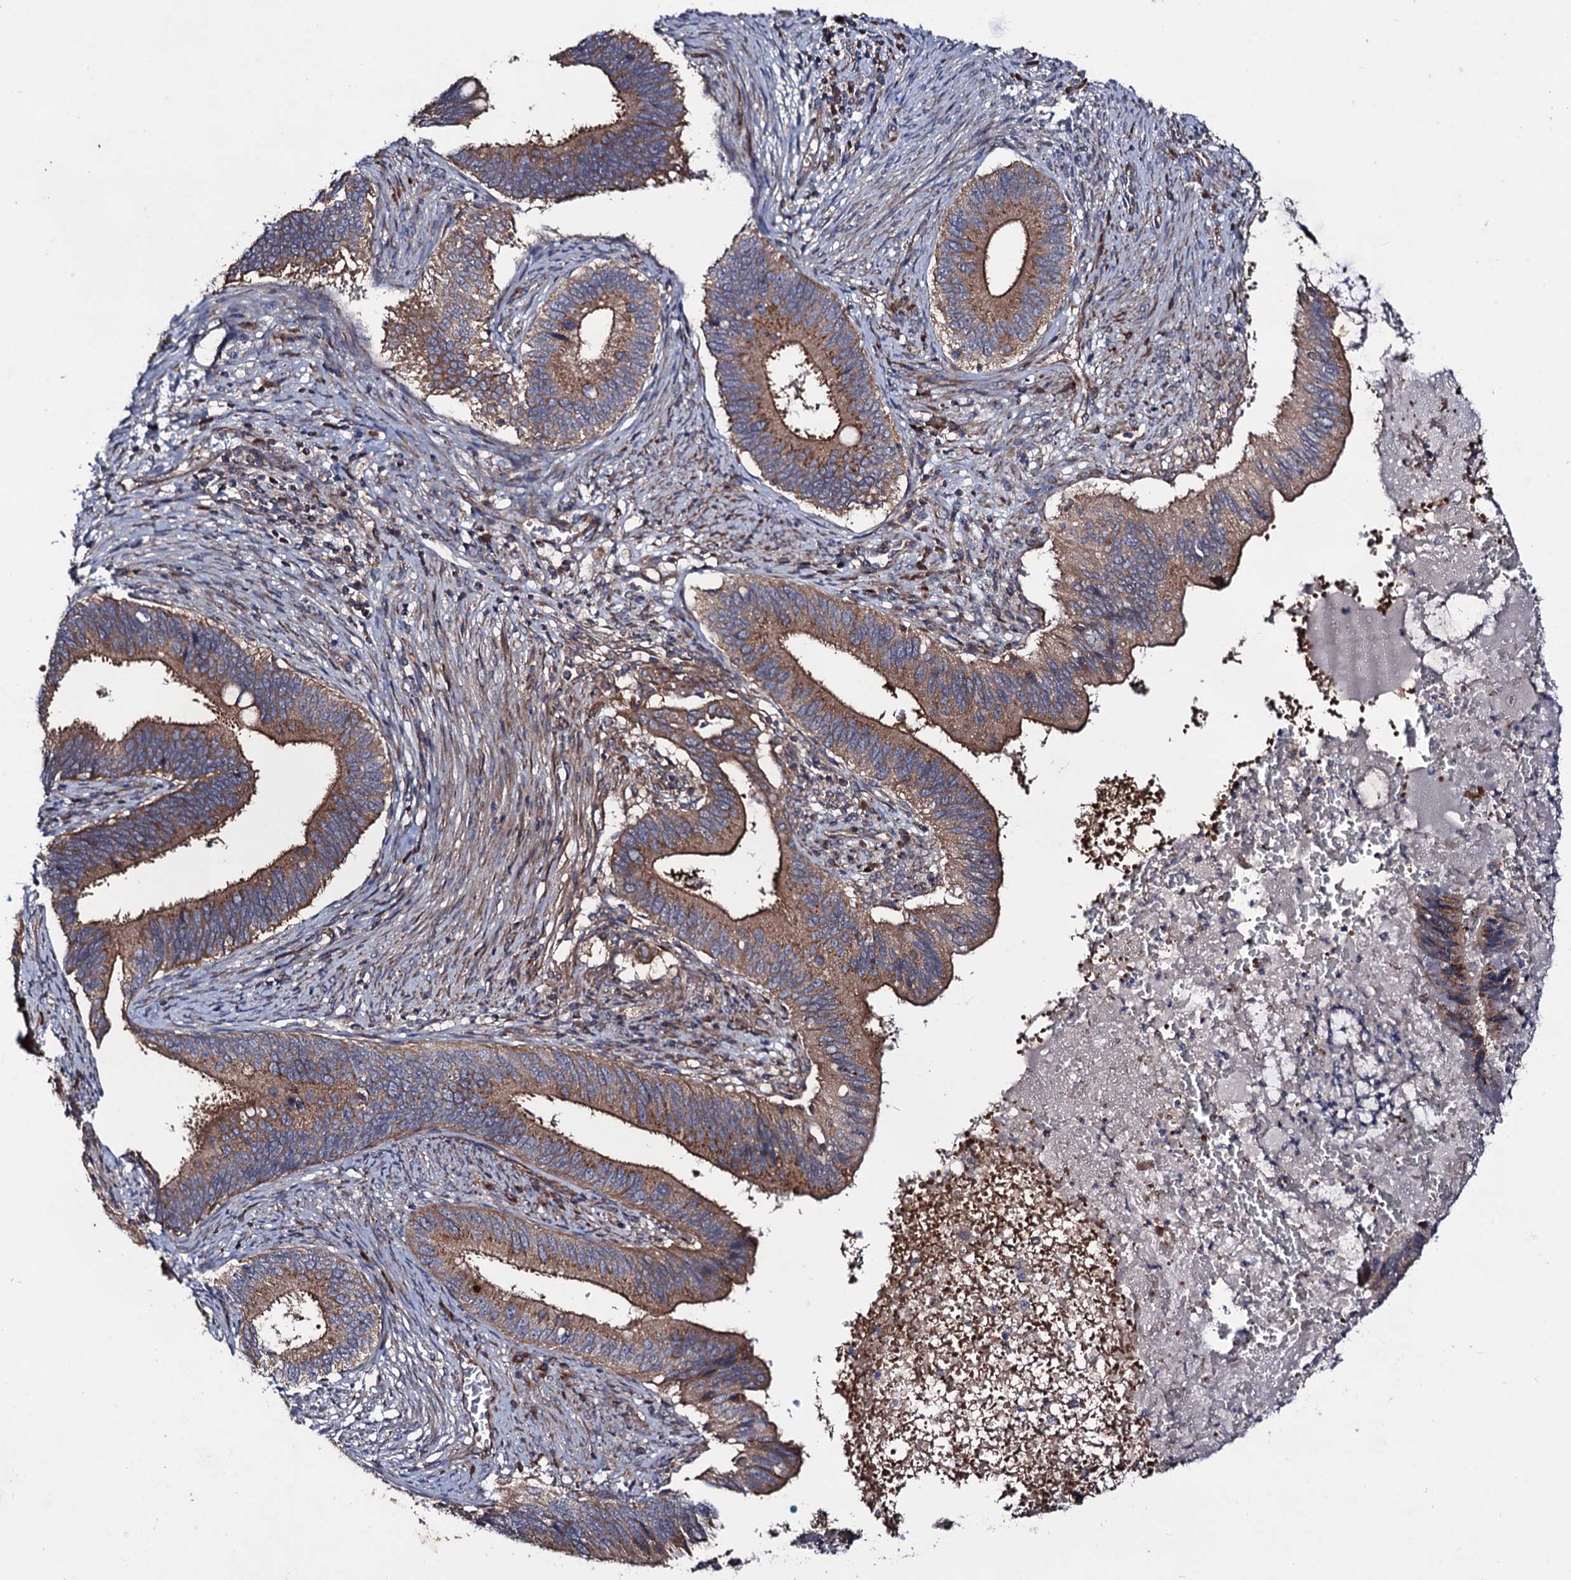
{"staining": {"intensity": "strong", "quantity": ">75%", "location": "cytoplasmic/membranous"}, "tissue": "cervical cancer", "cell_type": "Tumor cells", "image_type": "cancer", "snomed": [{"axis": "morphology", "description": "Adenocarcinoma, NOS"}, {"axis": "topography", "description": "Cervix"}], "caption": "Immunohistochemical staining of cervical adenocarcinoma demonstrates high levels of strong cytoplasmic/membranous protein staining in about >75% of tumor cells. (DAB (3,3'-diaminobenzidine) = brown stain, brightfield microscopy at high magnification).", "gene": "DYDC1", "patient": {"sex": "female", "age": 42}}